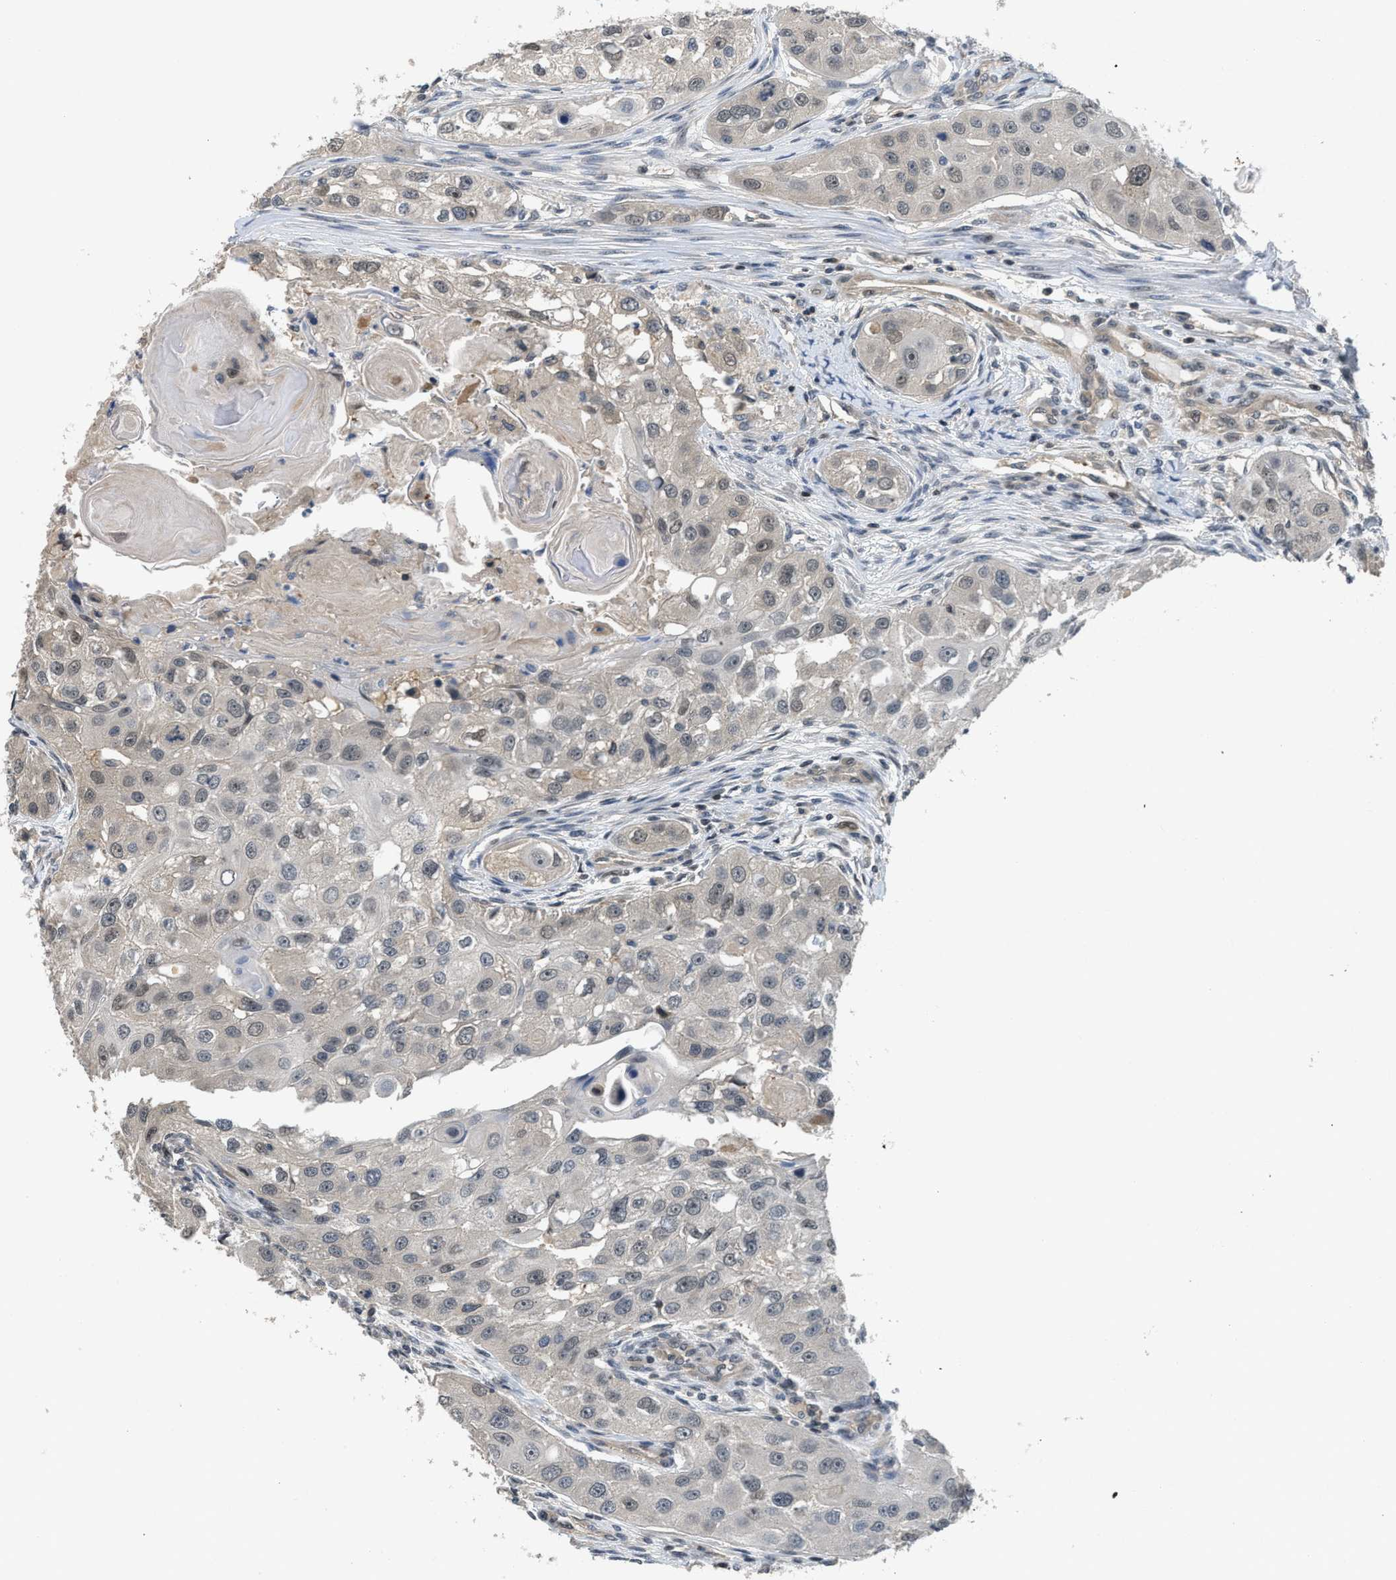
{"staining": {"intensity": "weak", "quantity": "<25%", "location": "nuclear"}, "tissue": "head and neck cancer", "cell_type": "Tumor cells", "image_type": "cancer", "snomed": [{"axis": "morphology", "description": "Normal tissue, NOS"}, {"axis": "morphology", "description": "Squamous cell carcinoma, NOS"}, {"axis": "topography", "description": "Skeletal muscle"}, {"axis": "topography", "description": "Head-Neck"}], "caption": "Squamous cell carcinoma (head and neck) was stained to show a protein in brown. There is no significant expression in tumor cells.", "gene": "TES", "patient": {"sex": "male", "age": 51}}